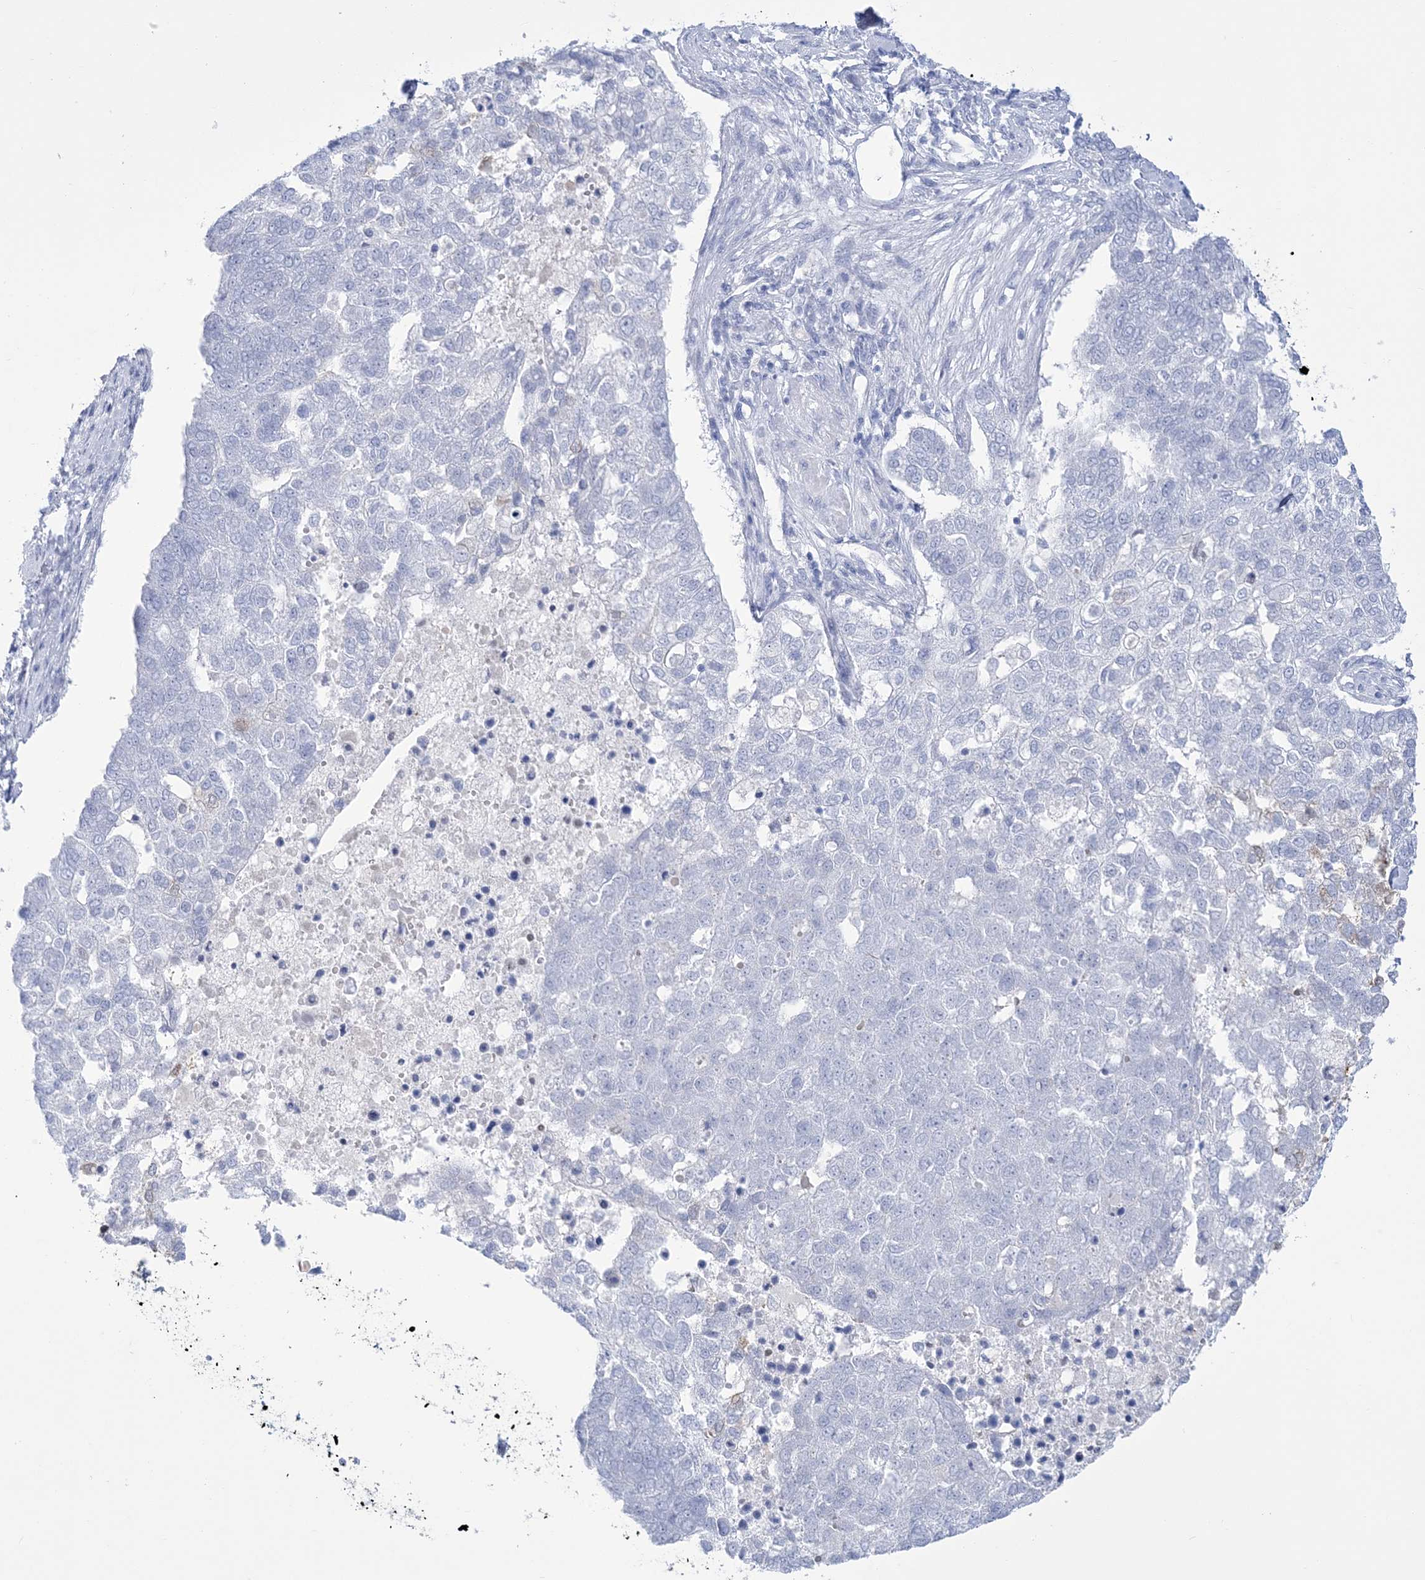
{"staining": {"intensity": "negative", "quantity": "none", "location": "none"}, "tissue": "pancreatic cancer", "cell_type": "Tumor cells", "image_type": "cancer", "snomed": [{"axis": "morphology", "description": "Adenocarcinoma, NOS"}, {"axis": "topography", "description": "Pancreas"}], "caption": "Image shows no protein staining in tumor cells of pancreatic cancer (adenocarcinoma) tissue.", "gene": "RBP2", "patient": {"sex": "female", "age": 61}}